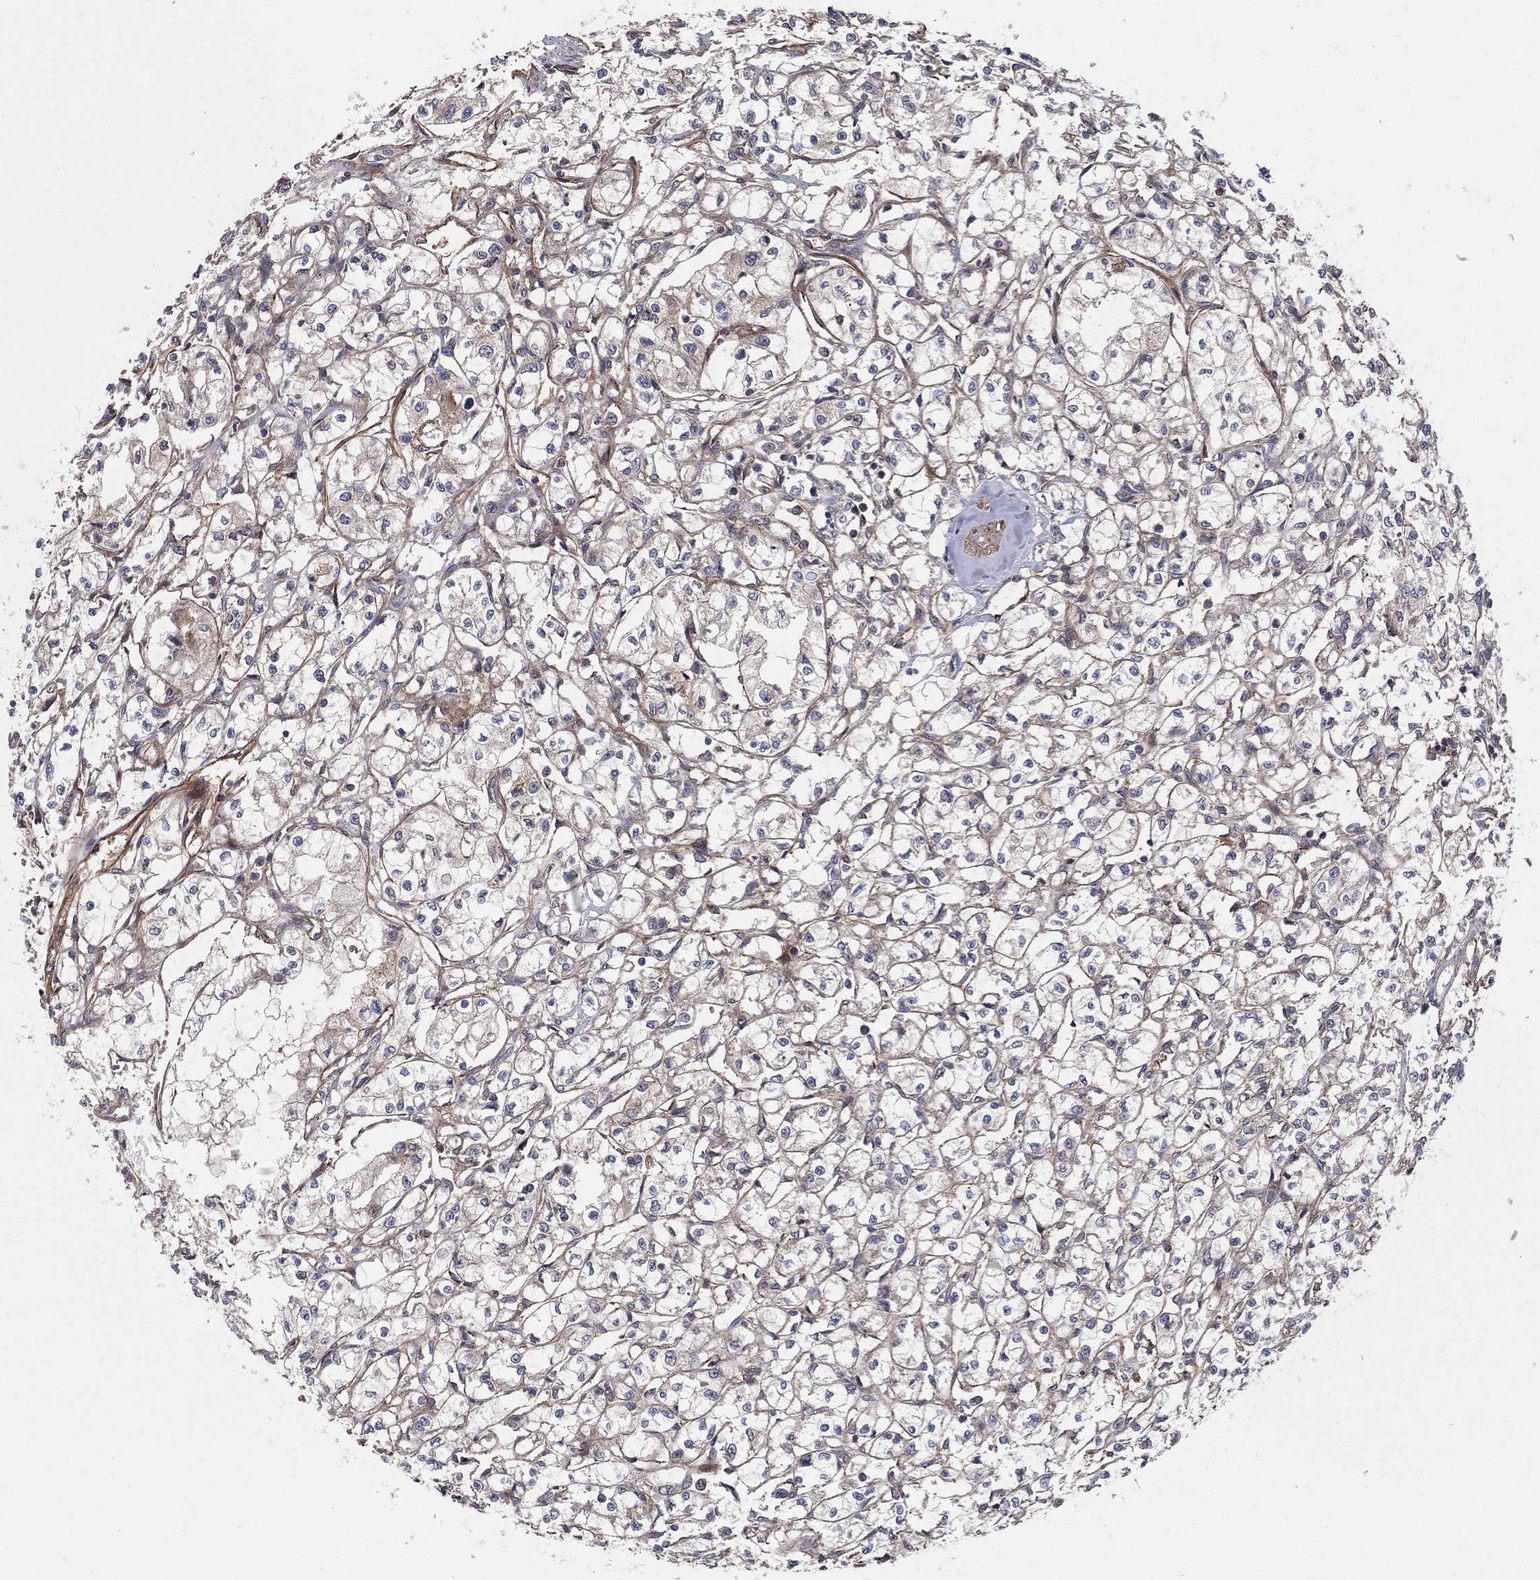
{"staining": {"intensity": "weak", "quantity": ">75%", "location": "cytoplasmic/membranous"}, "tissue": "renal cancer", "cell_type": "Tumor cells", "image_type": "cancer", "snomed": [{"axis": "morphology", "description": "Adenocarcinoma, NOS"}, {"axis": "topography", "description": "Kidney"}], "caption": "Immunohistochemical staining of human renal cancer demonstrates low levels of weak cytoplasmic/membranous staining in about >75% of tumor cells. (DAB (3,3'-diaminobenzidine) = brown stain, brightfield microscopy at high magnification).", "gene": "ENTPD1", "patient": {"sex": "male", "age": 56}}